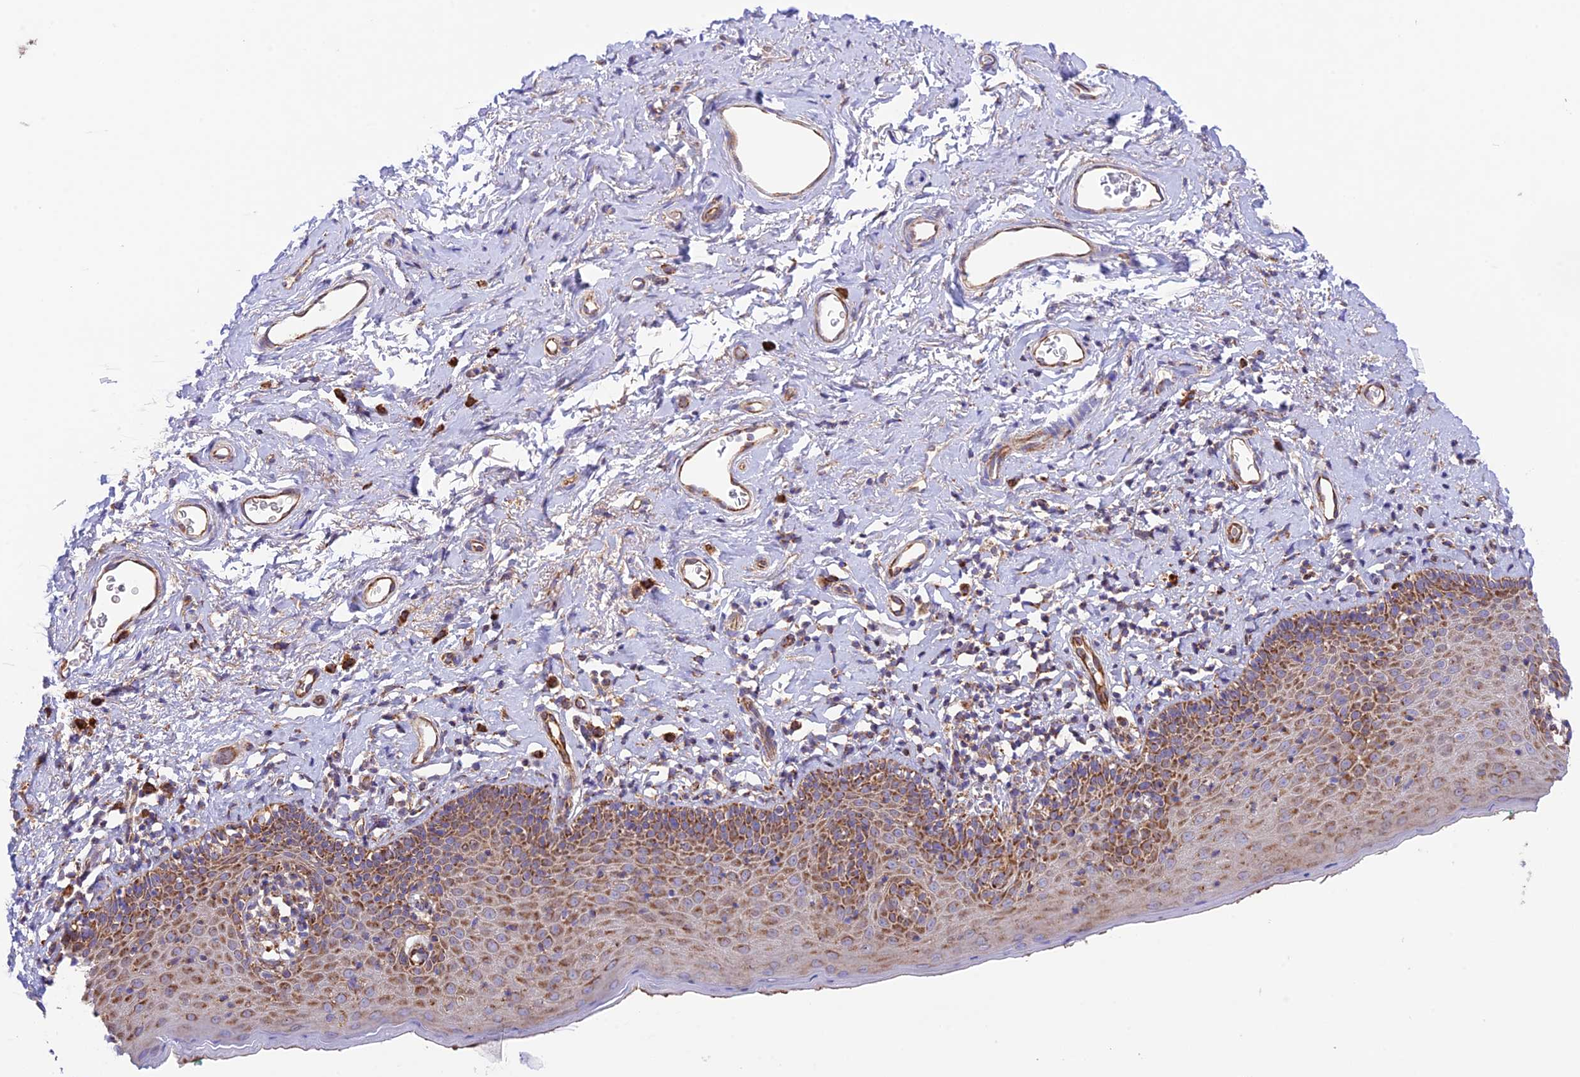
{"staining": {"intensity": "moderate", "quantity": ">75%", "location": "cytoplasmic/membranous"}, "tissue": "skin", "cell_type": "Epidermal cells", "image_type": "normal", "snomed": [{"axis": "morphology", "description": "Normal tissue, NOS"}, {"axis": "topography", "description": "Vulva"}], "caption": "An IHC photomicrograph of normal tissue is shown. Protein staining in brown labels moderate cytoplasmic/membranous positivity in skin within epidermal cells.", "gene": "UAP1L1", "patient": {"sex": "female", "age": 66}}